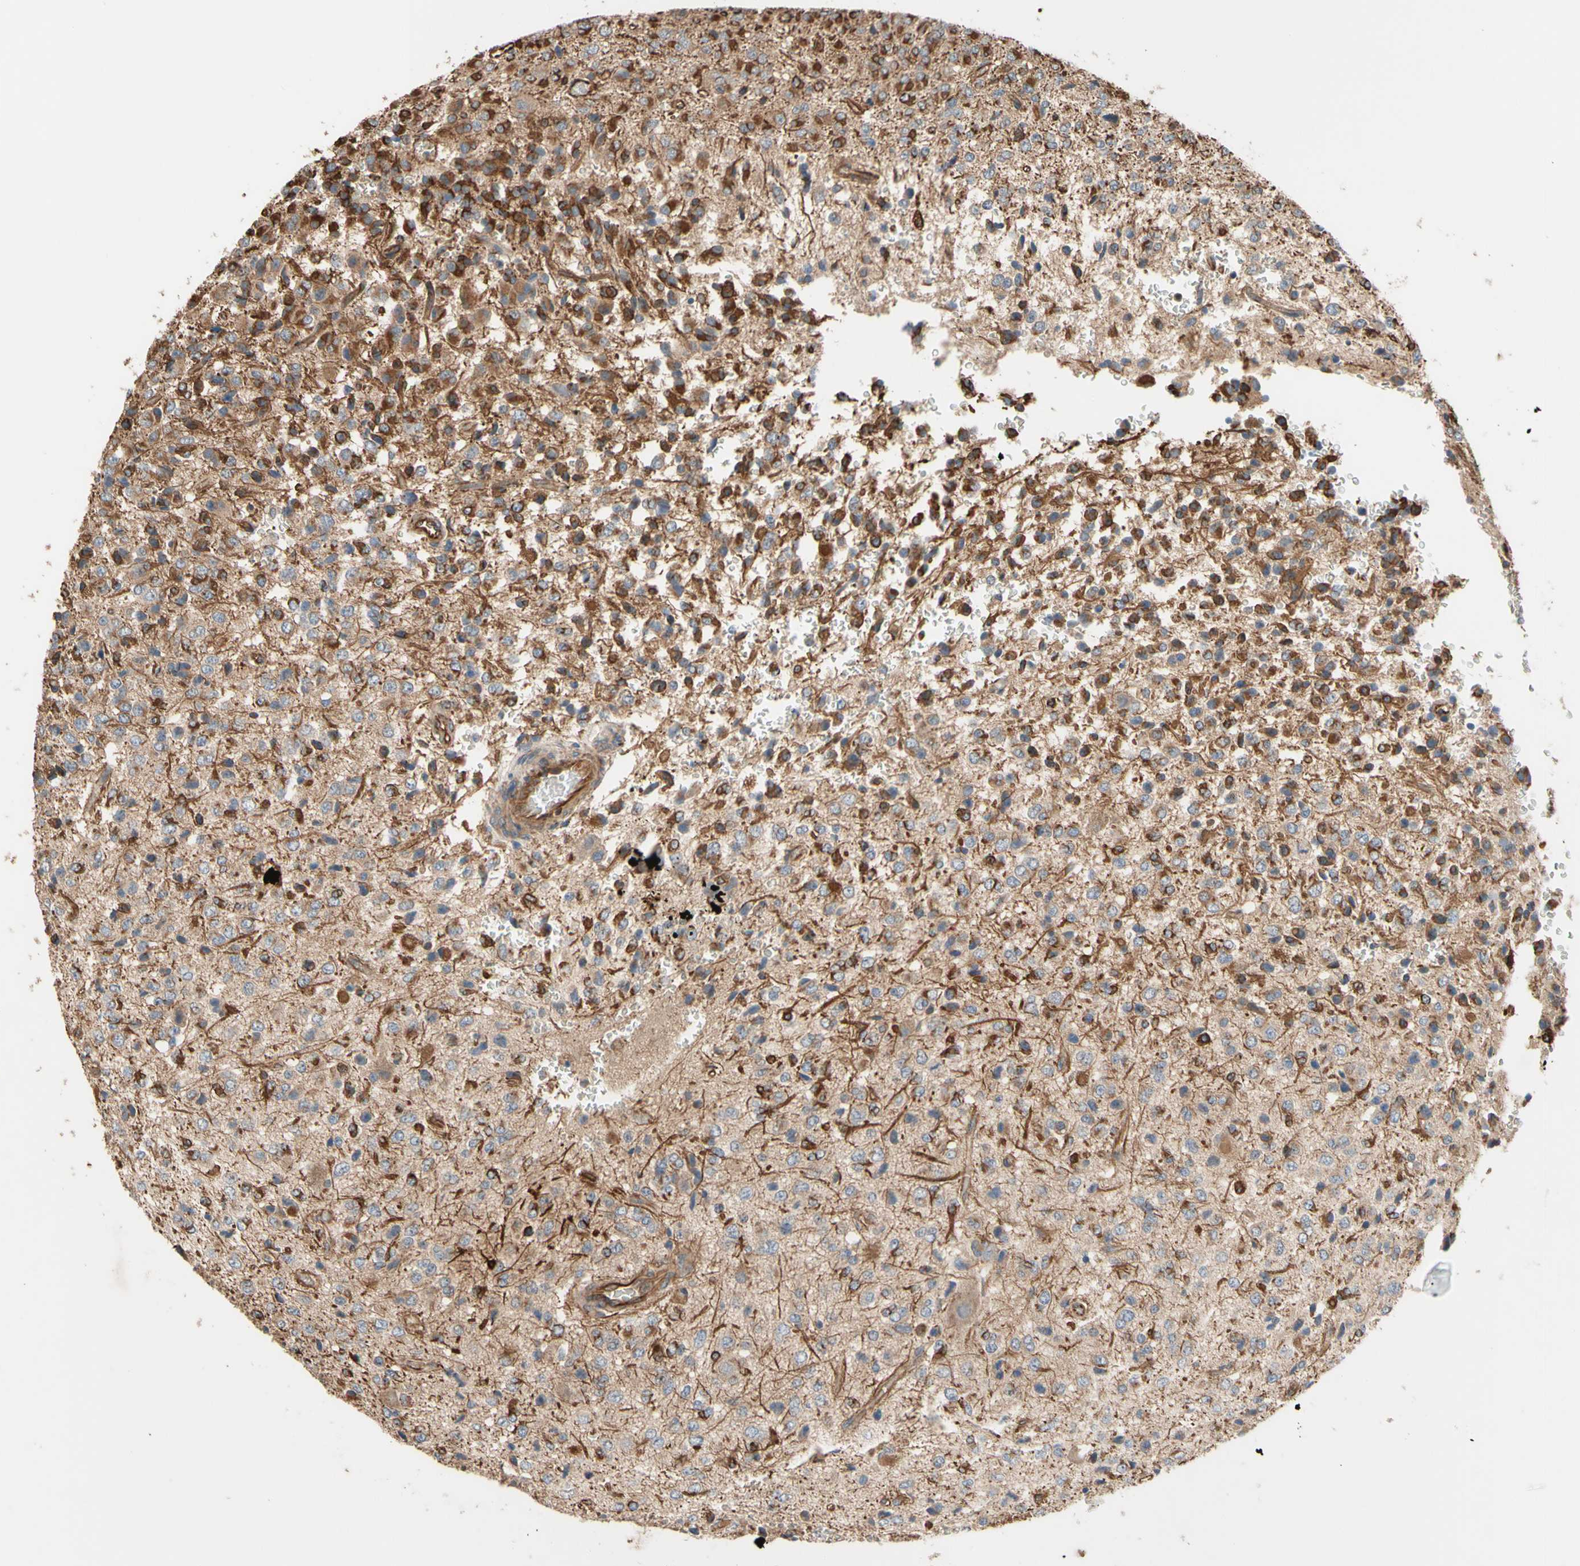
{"staining": {"intensity": "moderate", "quantity": "25%-75%", "location": "cytoplasmic/membranous"}, "tissue": "glioma", "cell_type": "Tumor cells", "image_type": "cancer", "snomed": [{"axis": "morphology", "description": "Glioma, malignant, High grade"}, {"axis": "topography", "description": "pancreas cauda"}], "caption": "IHC staining of glioma, which exhibits medium levels of moderate cytoplasmic/membranous expression in about 25%-75% of tumor cells indicating moderate cytoplasmic/membranous protein staining. The staining was performed using DAB (3,3'-diaminobenzidine) (brown) for protein detection and nuclei were counterstained in hematoxylin (blue).", "gene": "TRAF2", "patient": {"sex": "male", "age": 60}}